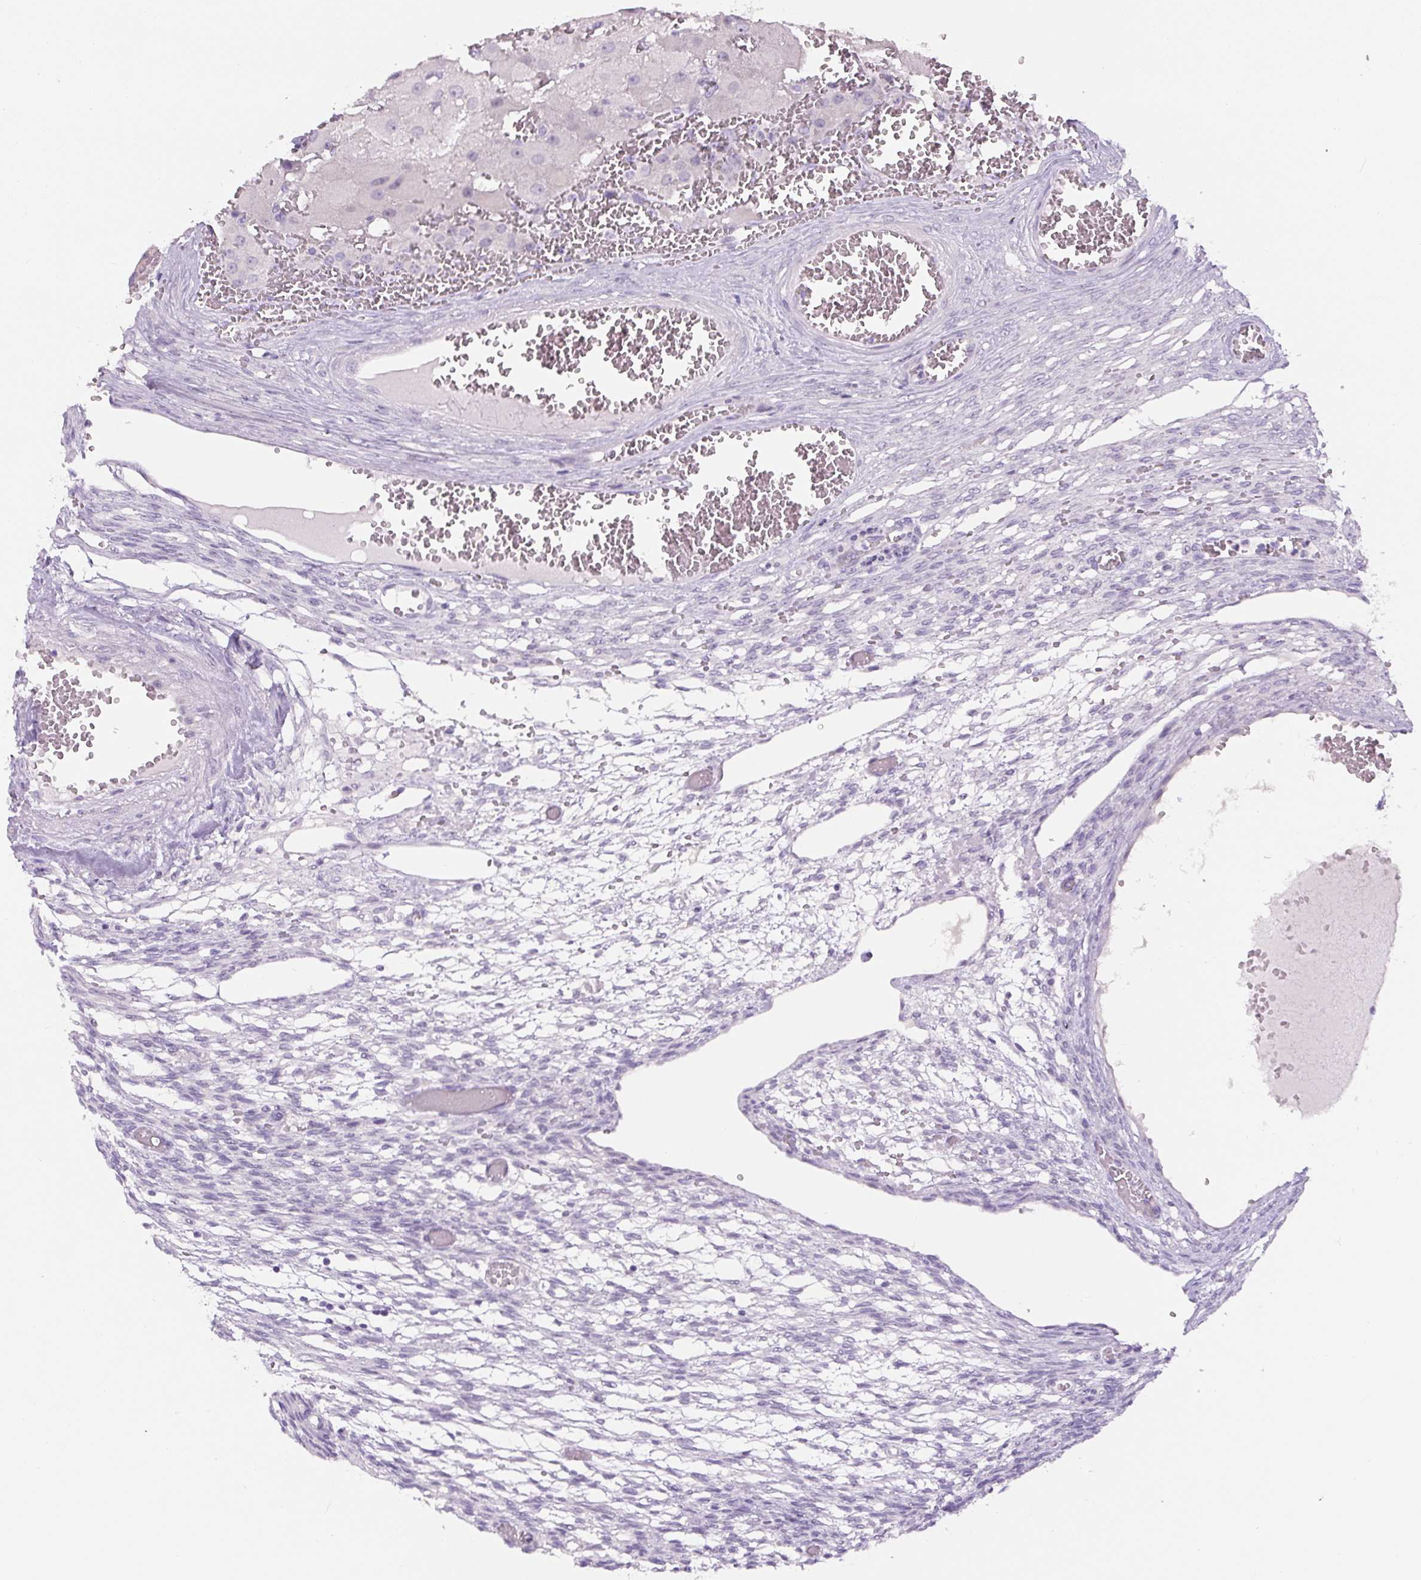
{"staining": {"intensity": "negative", "quantity": "none", "location": "none"}, "tissue": "ovary", "cell_type": "Follicle cells", "image_type": "normal", "snomed": [{"axis": "morphology", "description": "Normal tissue, NOS"}, {"axis": "topography", "description": "Ovary"}], "caption": "Protein analysis of benign ovary displays no significant staining in follicle cells.", "gene": "SIX1", "patient": {"sex": "female", "age": 67}}